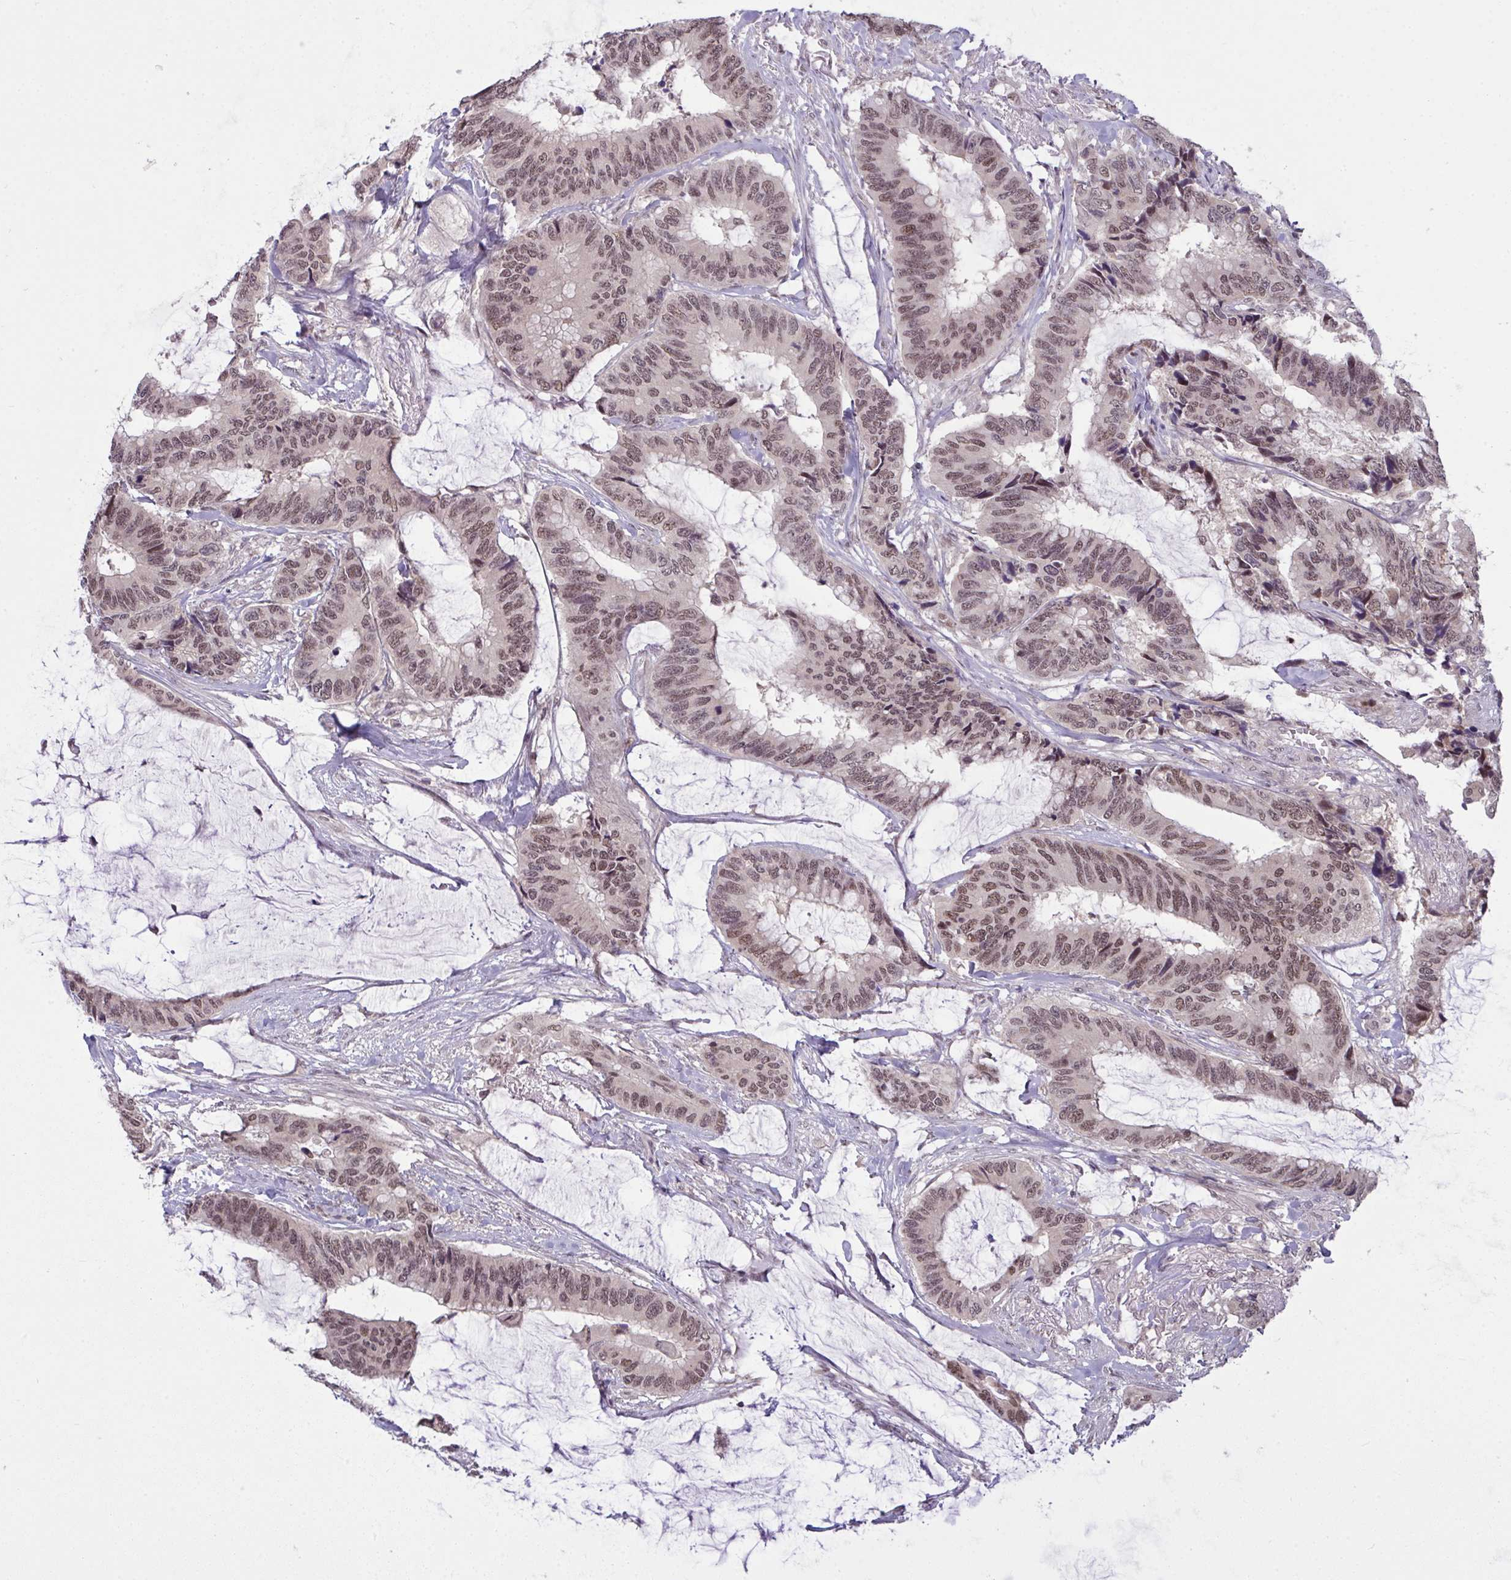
{"staining": {"intensity": "moderate", "quantity": ">75%", "location": "nuclear"}, "tissue": "colorectal cancer", "cell_type": "Tumor cells", "image_type": "cancer", "snomed": [{"axis": "morphology", "description": "Adenocarcinoma, NOS"}, {"axis": "topography", "description": "Rectum"}], "caption": "The micrograph exhibits a brown stain indicating the presence of a protein in the nuclear of tumor cells in colorectal cancer (adenocarcinoma).", "gene": "KLF2", "patient": {"sex": "female", "age": 59}}